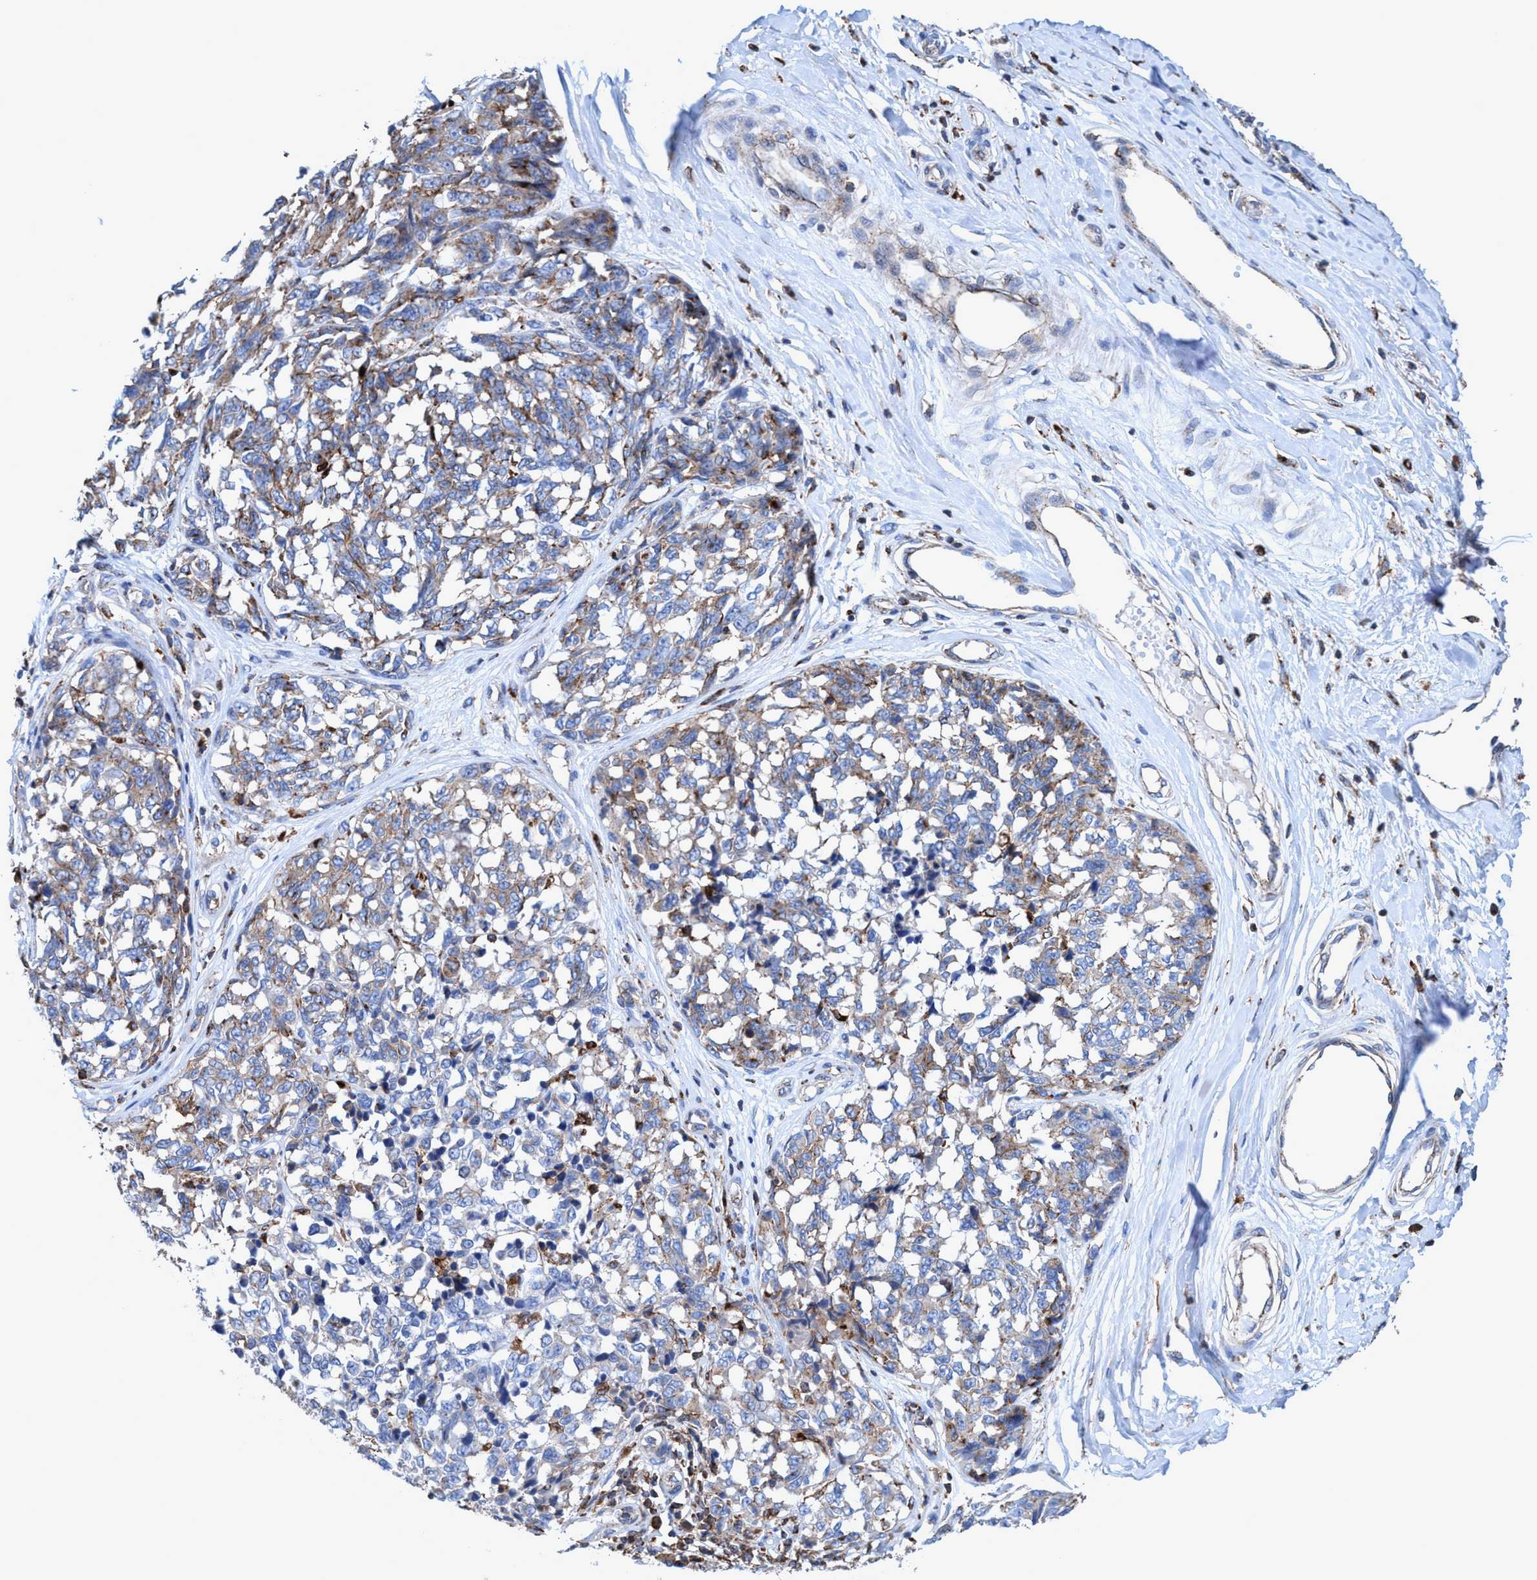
{"staining": {"intensity": "weak", "quantity": ">75%", "location": "cytoplasmic/membranous"}, "tissue": "melanoma", "cell_type": "Tumor cells", "image_type": "cancer", "snomed": [{"axis": "morphology", "description": "Malignant melanoma, NOS"}, {"axis": "topography", "description": "Skin"}], "caption": "Protein analysis of melanoma tissue exhibits weak cytoplasmic/membranous positivity in about >75% of tumor cells. Using DAB (brown) and hematoxylin (blue) stains, captured at high magnification using brightfield microscopy.", "gene": "TRIM65", "patient": {"sex": "female", "age": 64}}